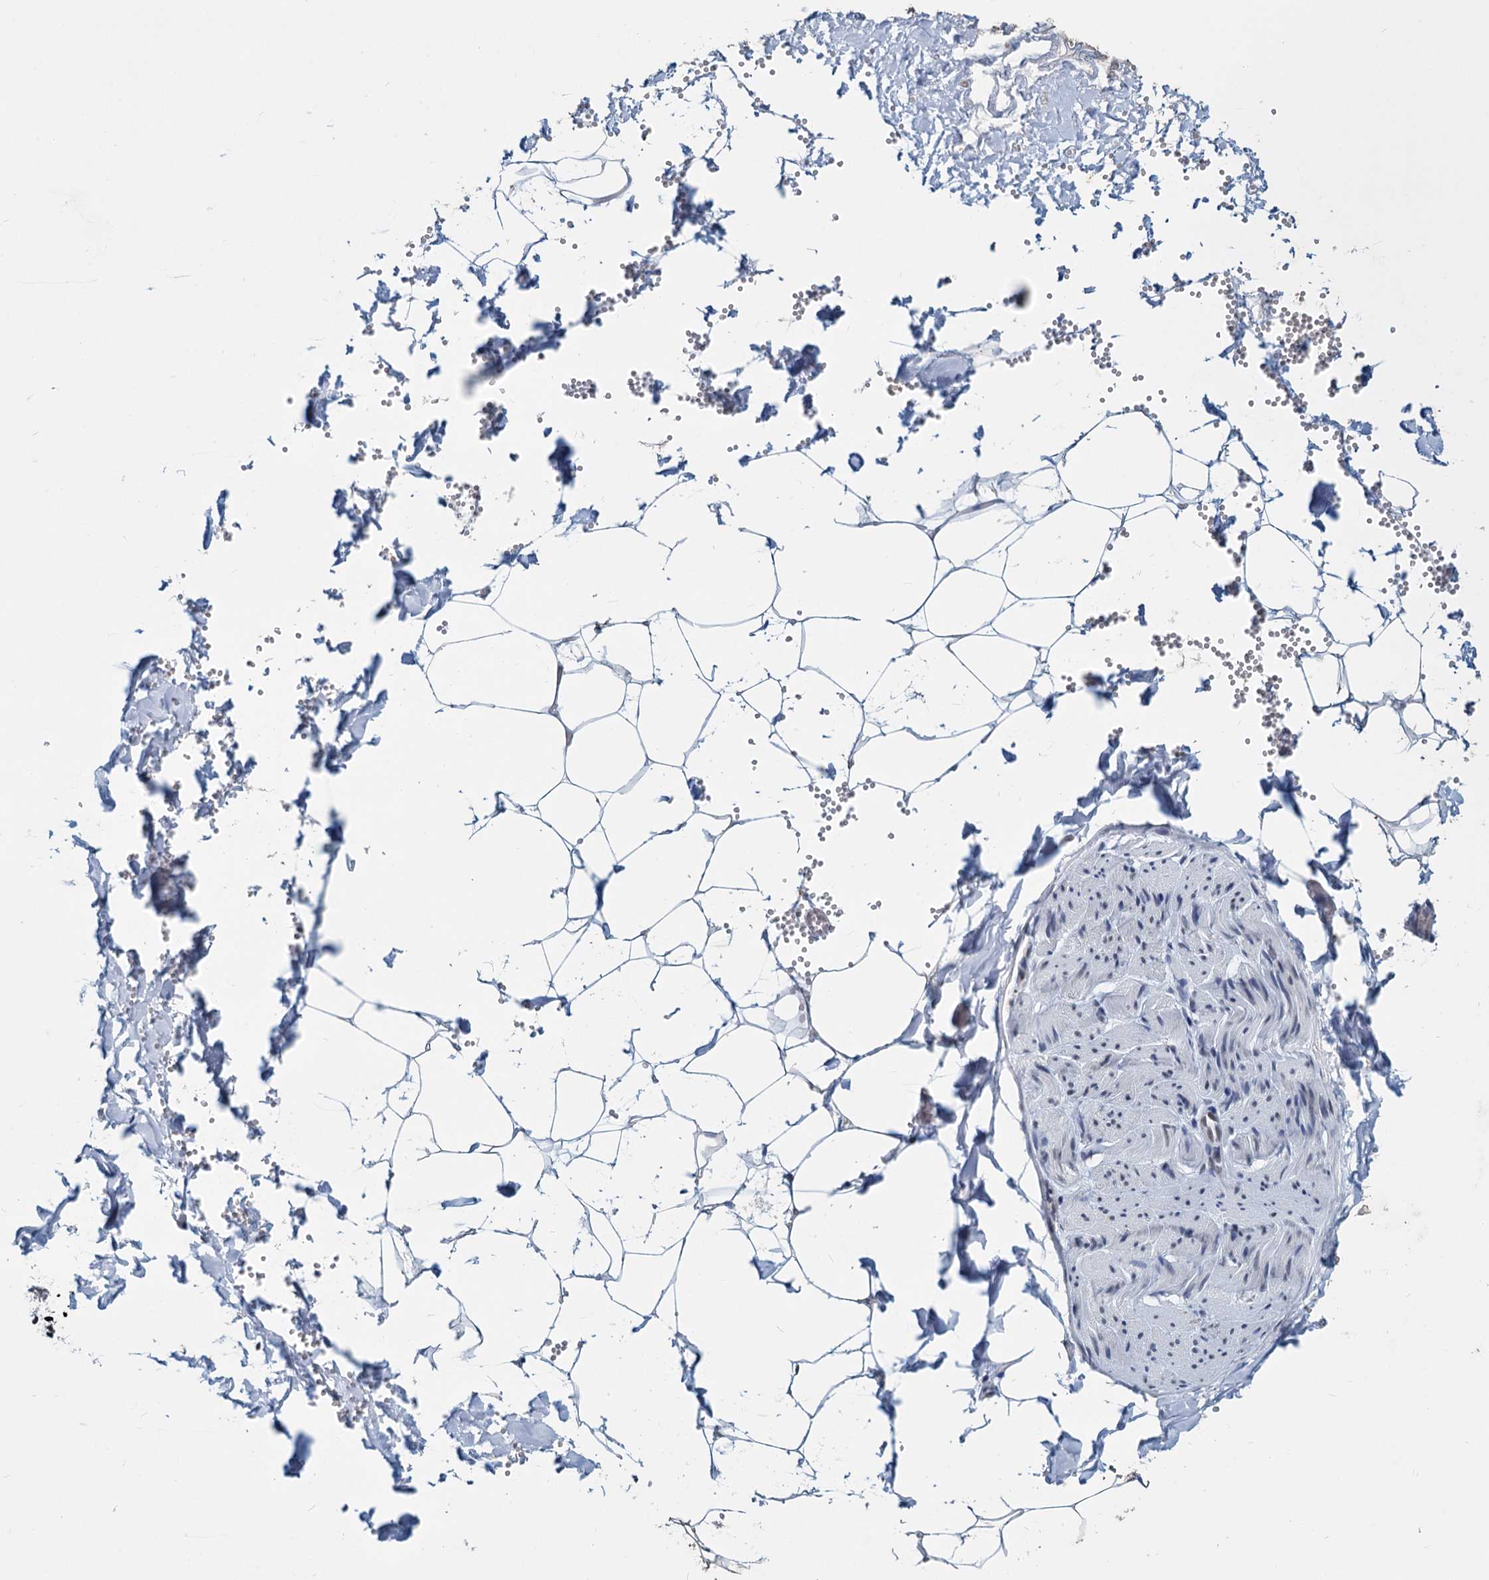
{"staining": {"intensity": "moderate", "quantity": ">75%", "location": "nuclear"}, "tissue": "adipose tissue", "cell_type": "Adipocytes", "image_type": "normal", "snomed": [{"axis": "morphology", "description": "Normal tissue, NOS"}, {"axis": "topography", "description": "Gallbladder"}, {"axis": "topography", "description": "Peripheral nerve tissue"}], "caption": "Immunohistochemical staining of normal human adipose tissue exhibits moderate nuclear protein staining in about >75% of adipocytes.", "gene": "METTL14", "patient": {"sex": "male", "age": 38}}